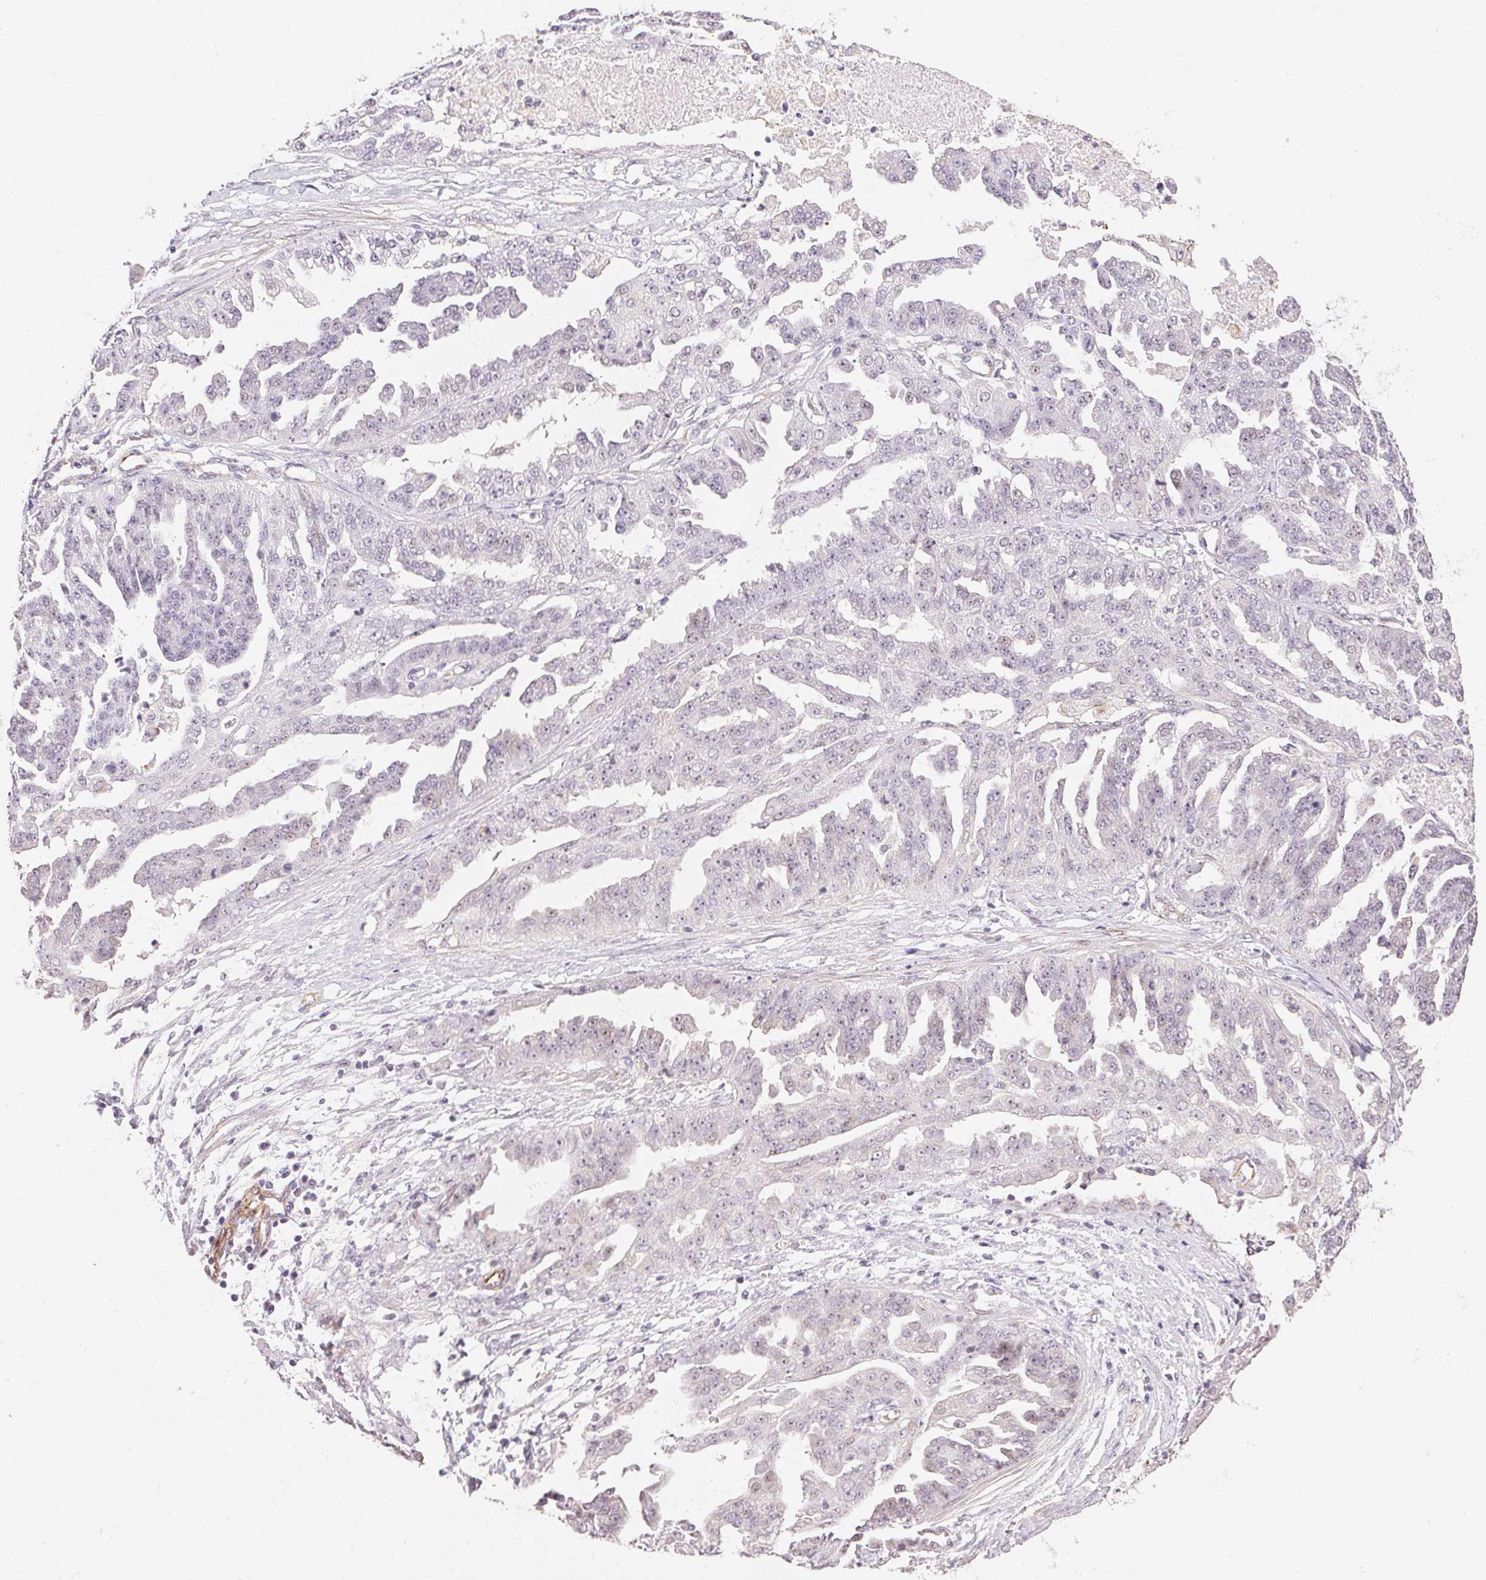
{"staining": {"intensity": "negative", "quantity": "none", "location": "none"}, "tissue": "ovarian cancer", "cell_type": "Tumor cells", "image_type": "cancer", "snomed": [{"axis": "morphology", "description": "Cystadenocarcinoma, serous, NOS"}, {"axis": "topography", "description": "Ovary"}], "caption": "Serous cystadenocarcinoma (ovarian) was stained to show a protein in brown. There is no significant expression in tumor cells. (Stains: DAB IHC with hematoxylin counter stain, Microscopy: brightfield microscopy at high magnification).", "gene": "GYG2", "patient": {"sex": "female", "age": 58}}